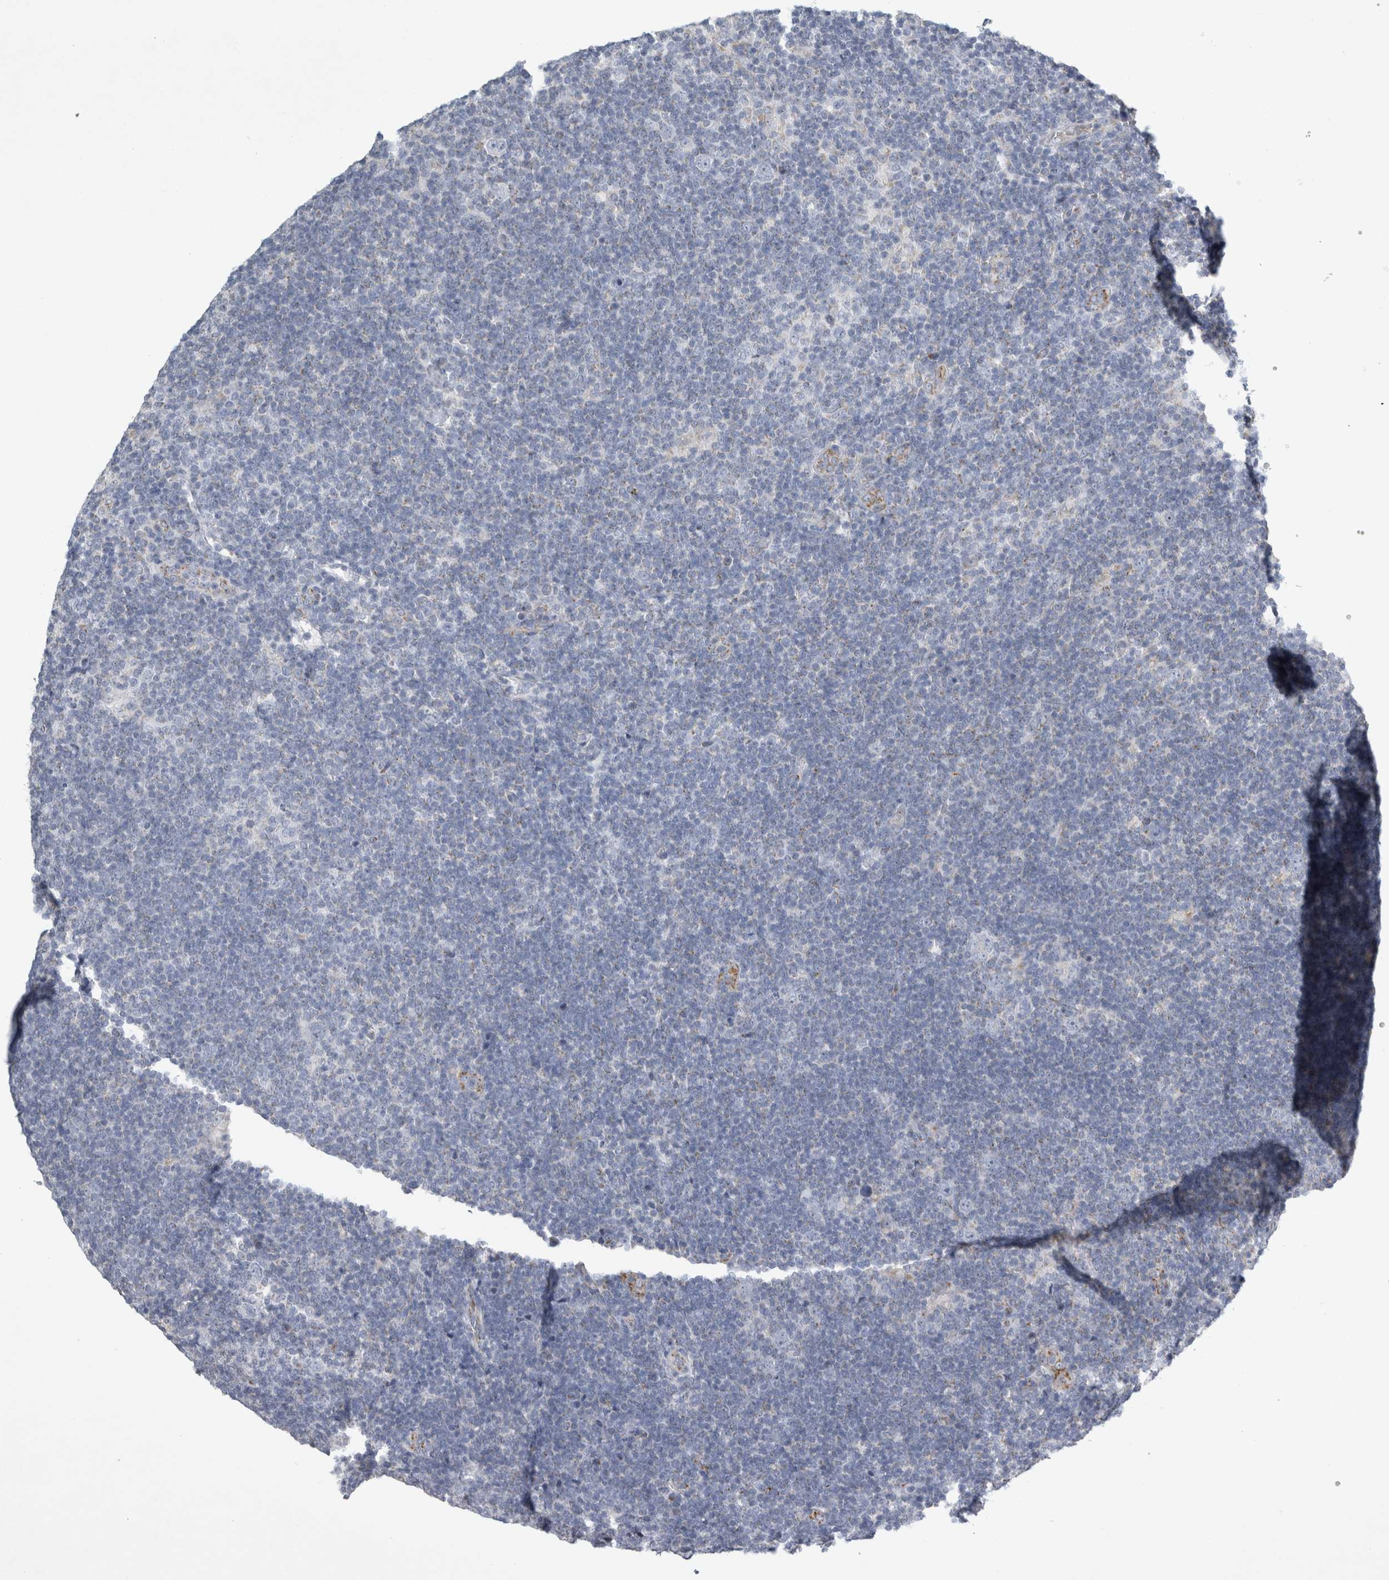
{"staining": {"intensity": "negative", "quantity": "none", "location": "none"}, "tissue": "lymphoma", "cell_type": "Tumor cells", "image_type": "cancer", "snomed": [{"axis": "morphology", "description": "Hodgkin's disease, NOS"}, {"axis": "topography", "description": "Lymph node"}], "caption": "Immunohistochemistry micrograph of neoplastic tissue: human Hodgkin's disease stained with DAB (3,3'-diaminobenzidine) exhibits no significant protein staining in tumor cells.", "gene": "FXYD7", "patient": {"sex": "female", "age": 57}}